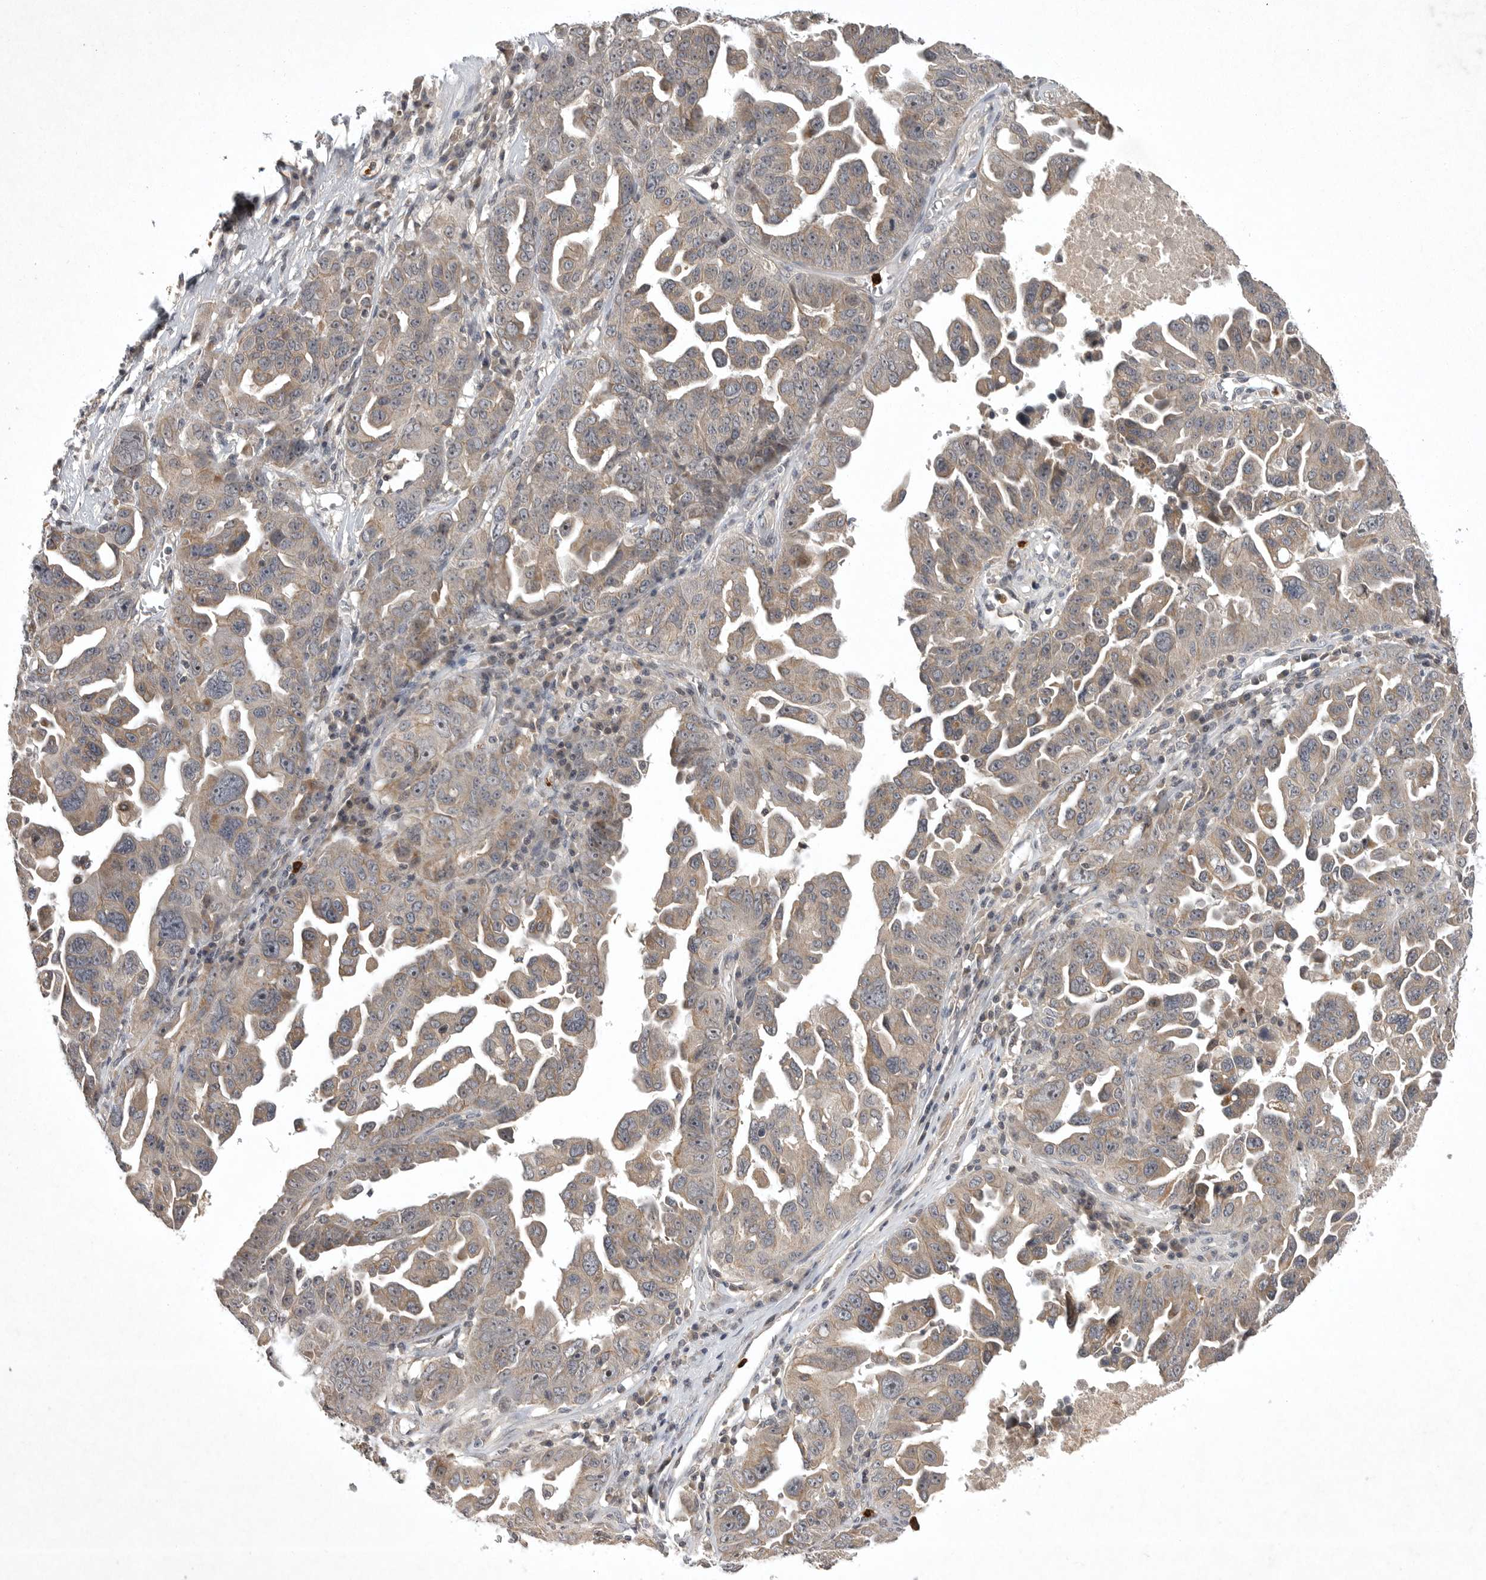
{"staining": {"intensity": "weak", "quantity": "25%-75%", "location": "cytoplasmic/membranous"}, "tissue": "ovarian cancer", "cell_type": "Tumor cells", "image_type": "cancer", "snomed": [{"axis": "morphology", "description": "Carcinoma, endometroid"}, {"axis": "topography", "description": "Ovary"}], "caption": "Immunohistochemistry (DAB (3,3'-diaminobenzidine)) staining of human ovarian endometroid carcinoma demonstrates weak cytoplasmic/membranous protein expression in about 25%-75% of tumor cells.", "gene": "UBE3D", "patient": {"sex": "female", "age": 62}}